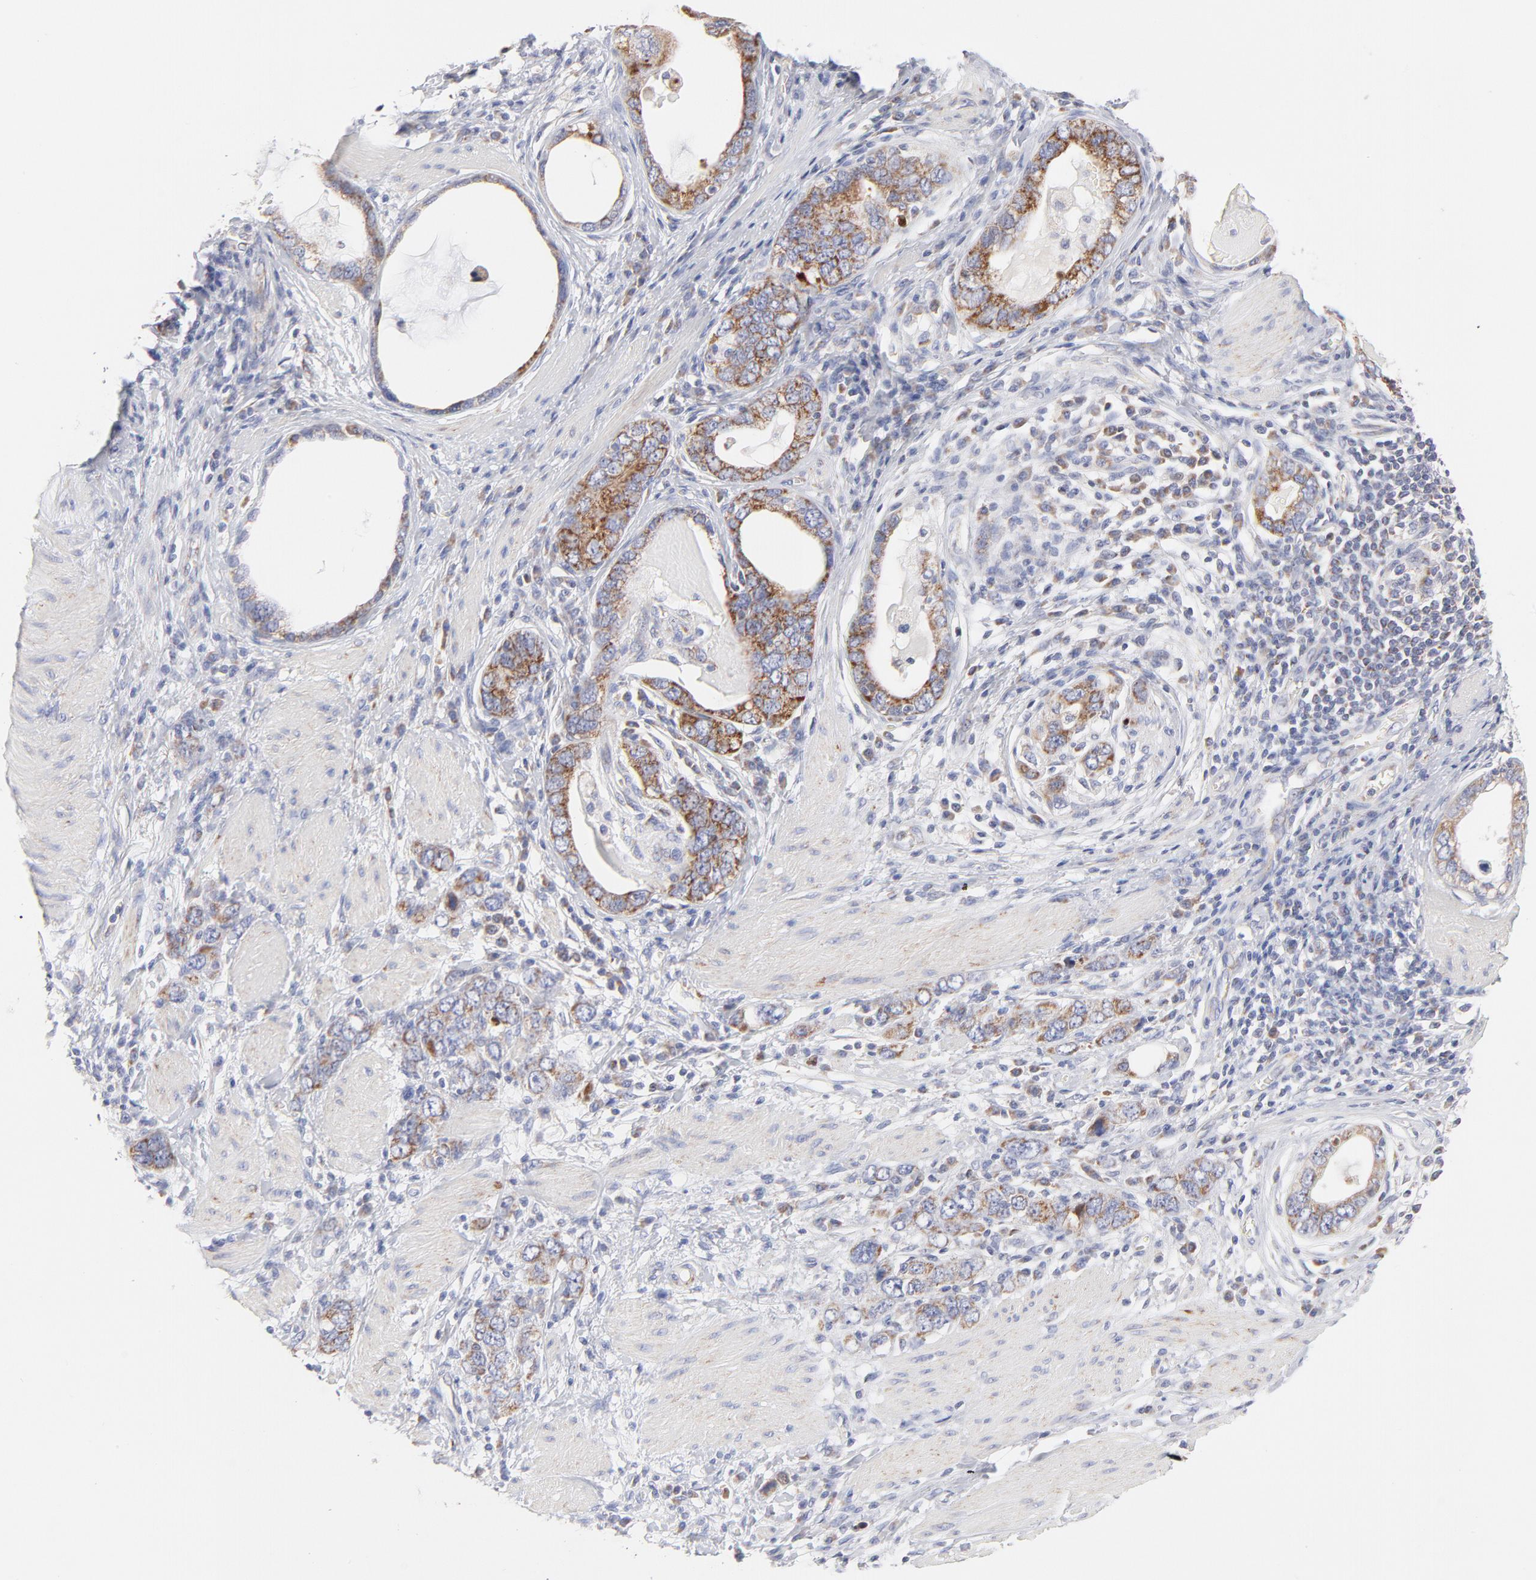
{"staining": {"intensity": "moderate", "quantity": "25%-75%", "location": "cytoplasmic/membranous"}, "tissue": "stomach cancer", "cell_type": "Tumor cells", "image_type": "cancer", "snomed": [{"axis": "morphology", "description": "Adenocarcinoma, NOS"}, {"axis": "topography", "description": "Stomach, lower"}], "caption": "An immunohistochemistry (IHC) histopathology image of tumor tissue is shown. Protein staining in brown highlights moderate cytoplasmic/membranous positivity in stomach adenocarcinoma within tumor cells.", "gene": "TIMM8A", "patient": {"sex": "female", "age": 93}}